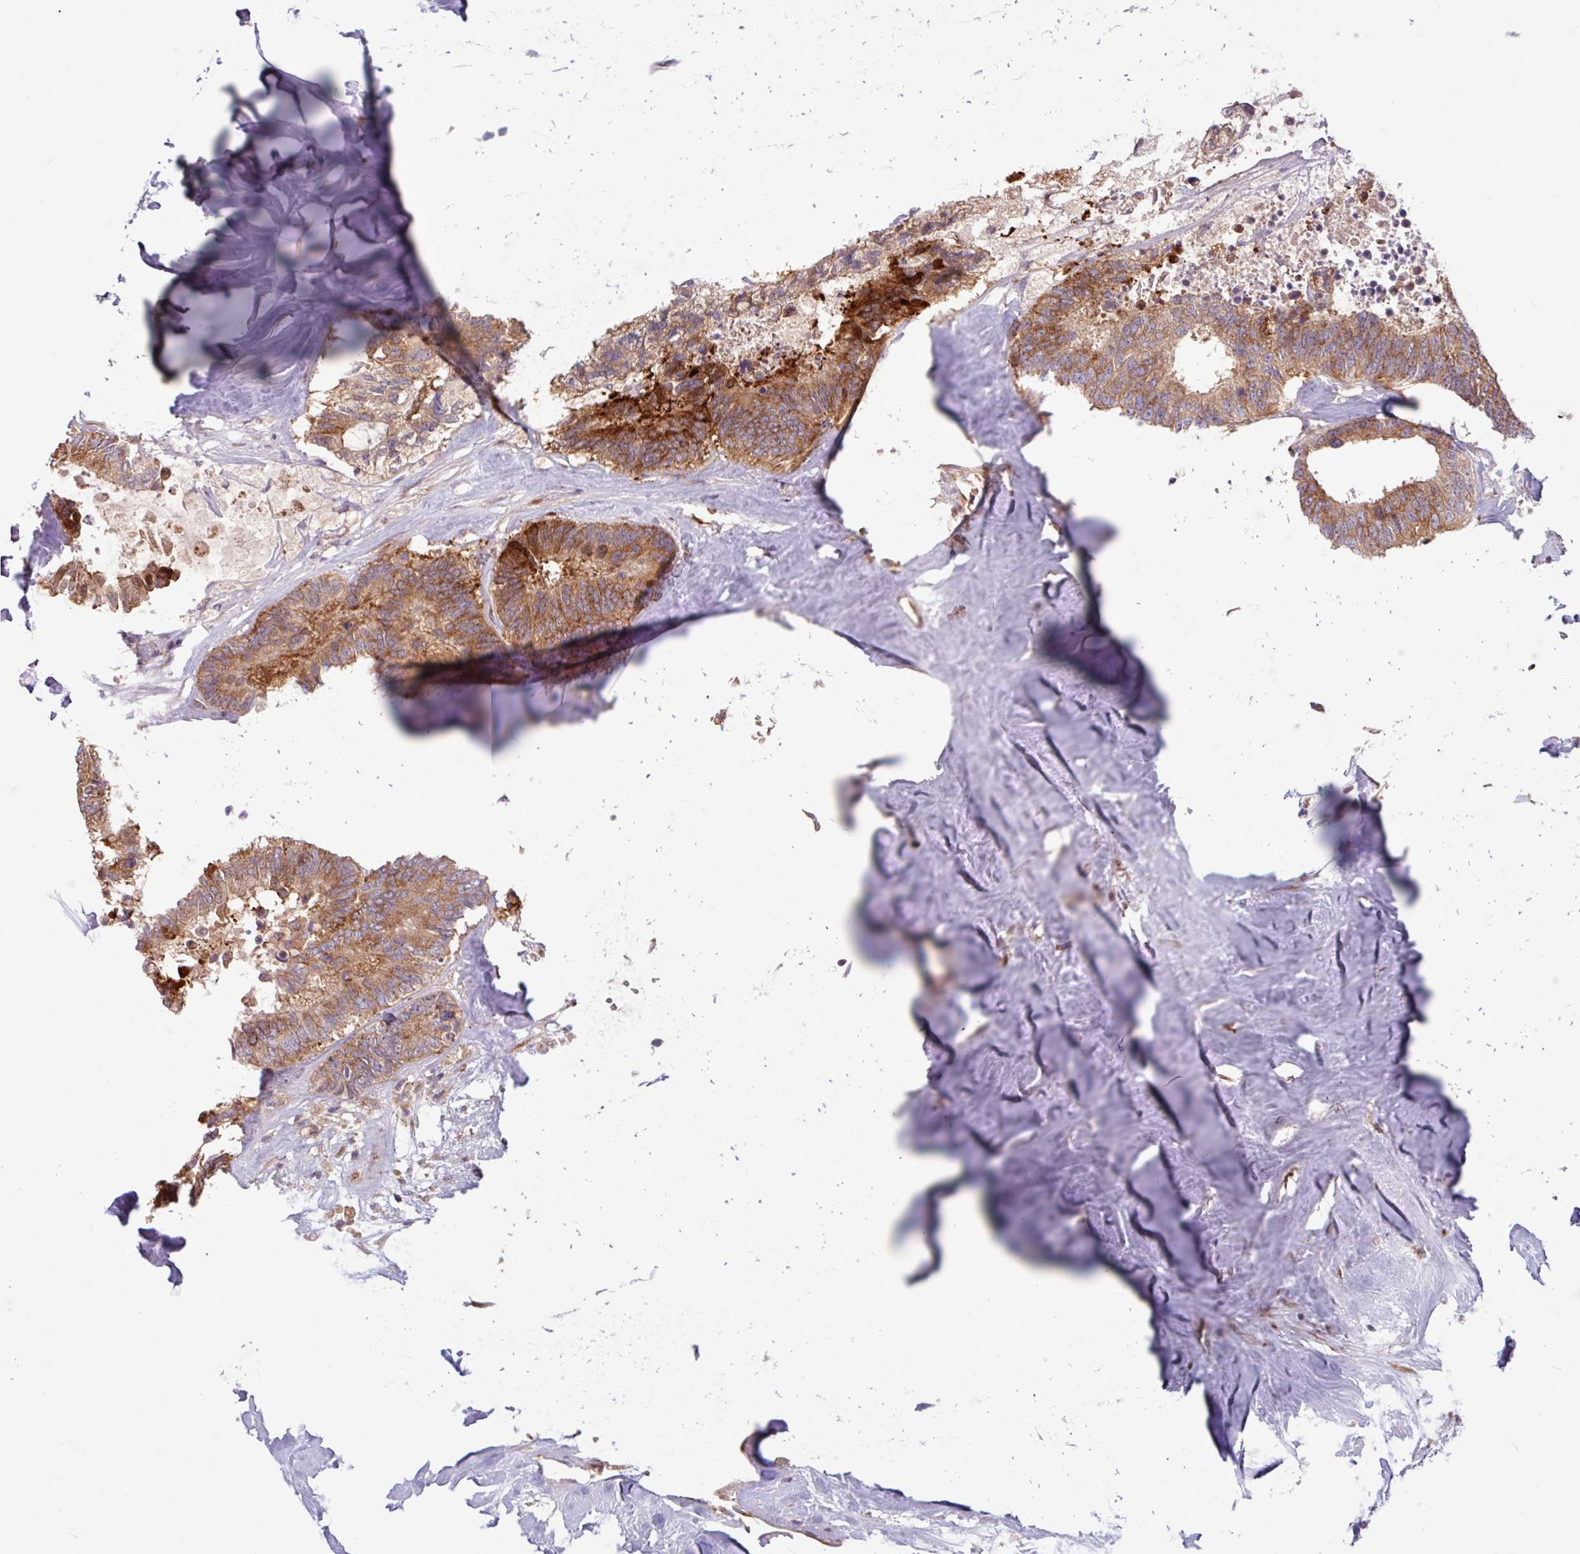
{"staining": {"intensity": "moderate", "quantity": ">75%", "location": "cytoplasmic/membranous"}, "tissue": "colorectal cancer", "cell_type": "Tumor cells", "image_type": "cancer", "snomed": [{"axis": "morphology", "description": "Adenocarcinoma, NOS"}, {"axis": "topography", "description": "Colon"}, {"axis": "topography", "description": "Rectum"}], "caption": "Immunohistochemistry (DAB (3,3'-diaminobenzidine)) staining of colorectal cancer demonstrates moderate cytoplasmic/membranous protein positivity in approximately >75% of tumor cells. (Brightfield microscopy of DAB IHC at high magnification).", "gene": "LSM12", "patient": {"sex": "male", "age": 57}}